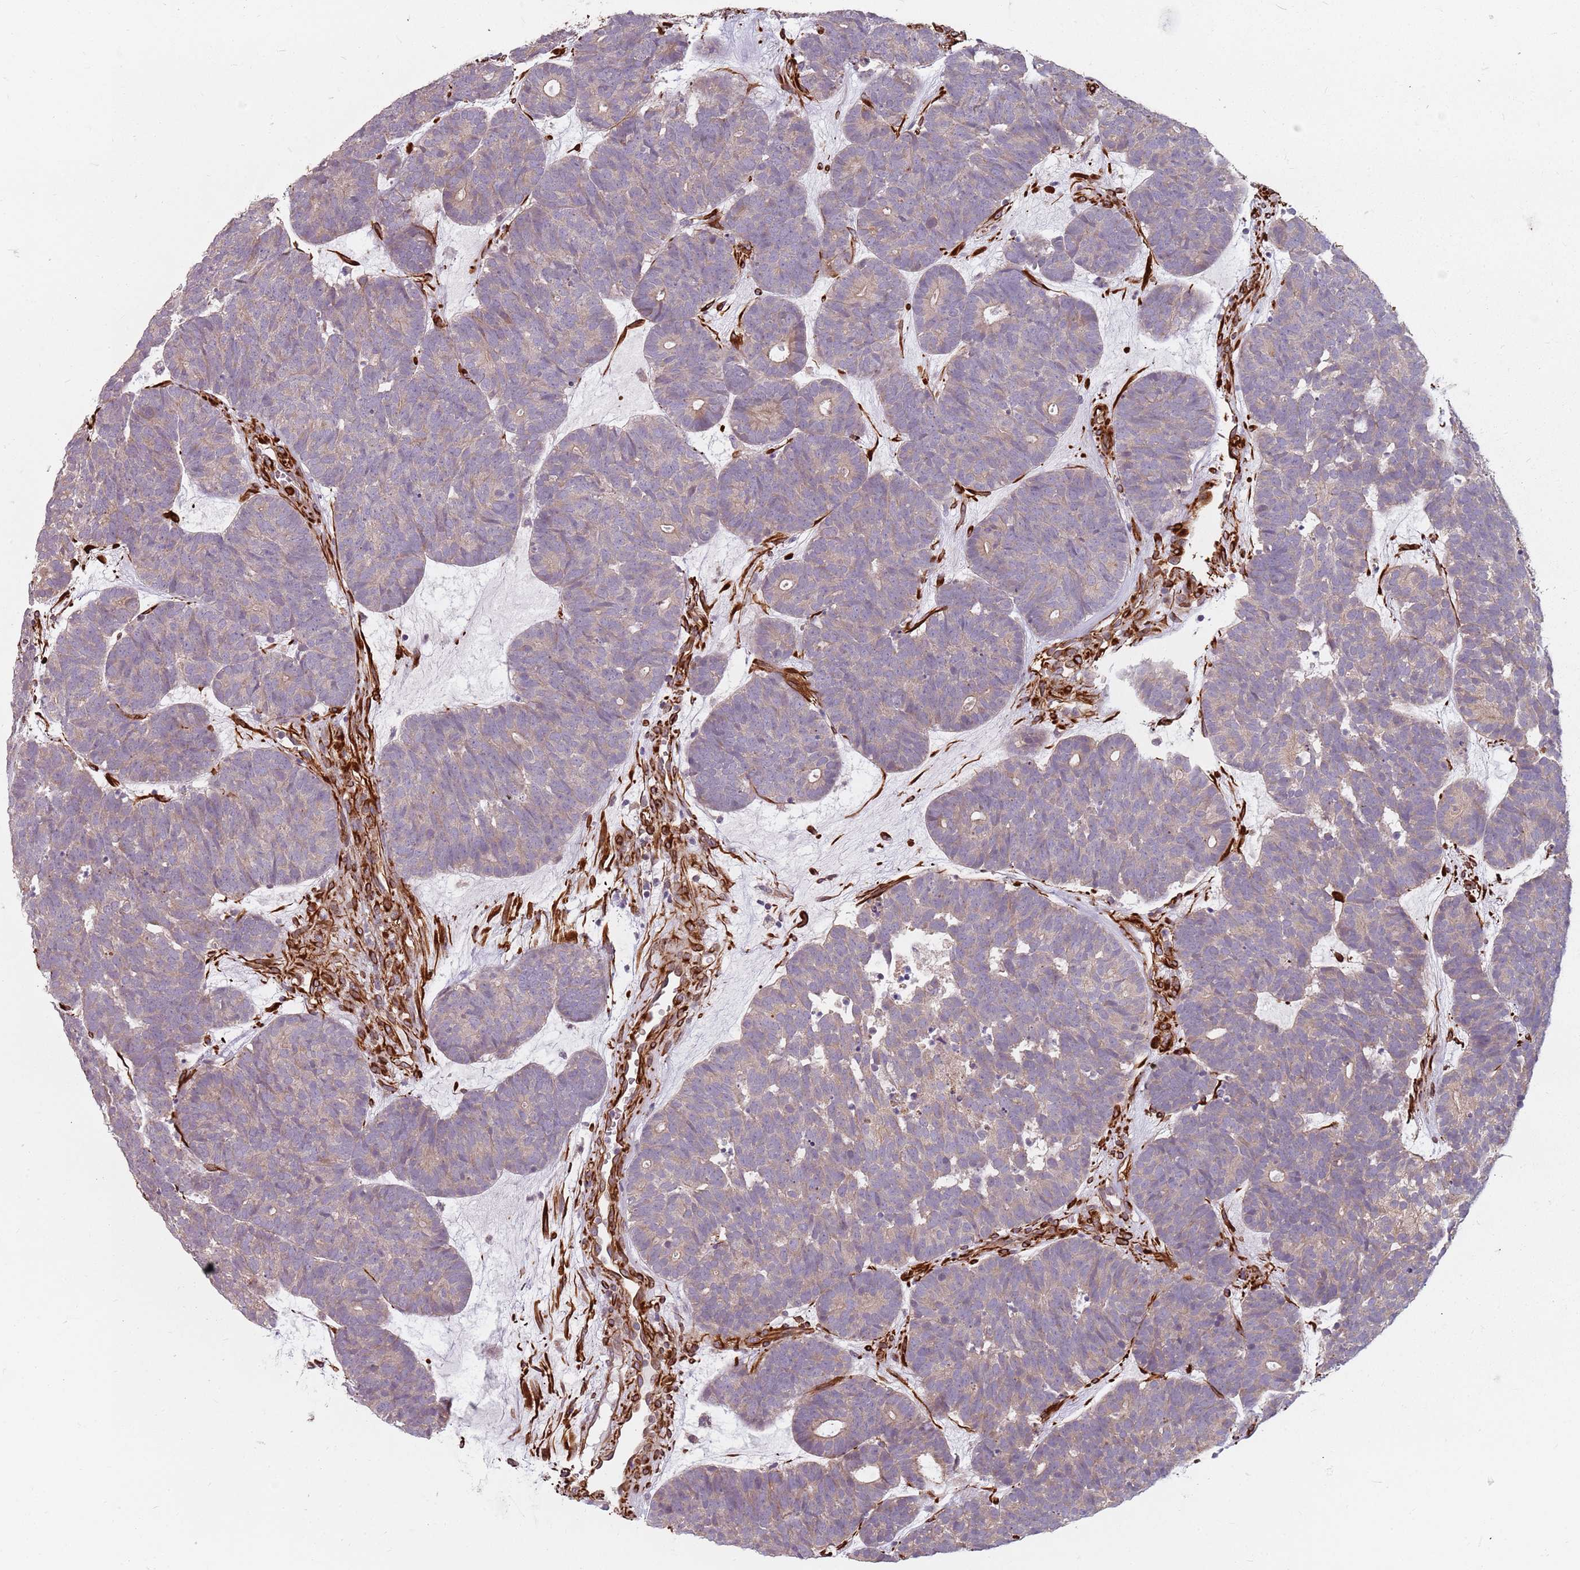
{"staining": {"intensity": "weak", "quantity": ">75%", "location": "cytoplasmic/membranous"}, "tissue": "head and neck cancer", "cell_type": "Tumor cells", "image_type": "cancer", "snomed": [{"axis": "morphology", "description": "Adenocarcinoma, NOS"}, {"axis": "topography", "description": "Head-Neck"}], "caption": "The image shows a brown stain indicating the presence of a protein in the cytoplasmic/membranous of tumor cells in head and neck cancer.", "gene": "GAS2L3", "patient": {"sex": "female", "age": 81}}